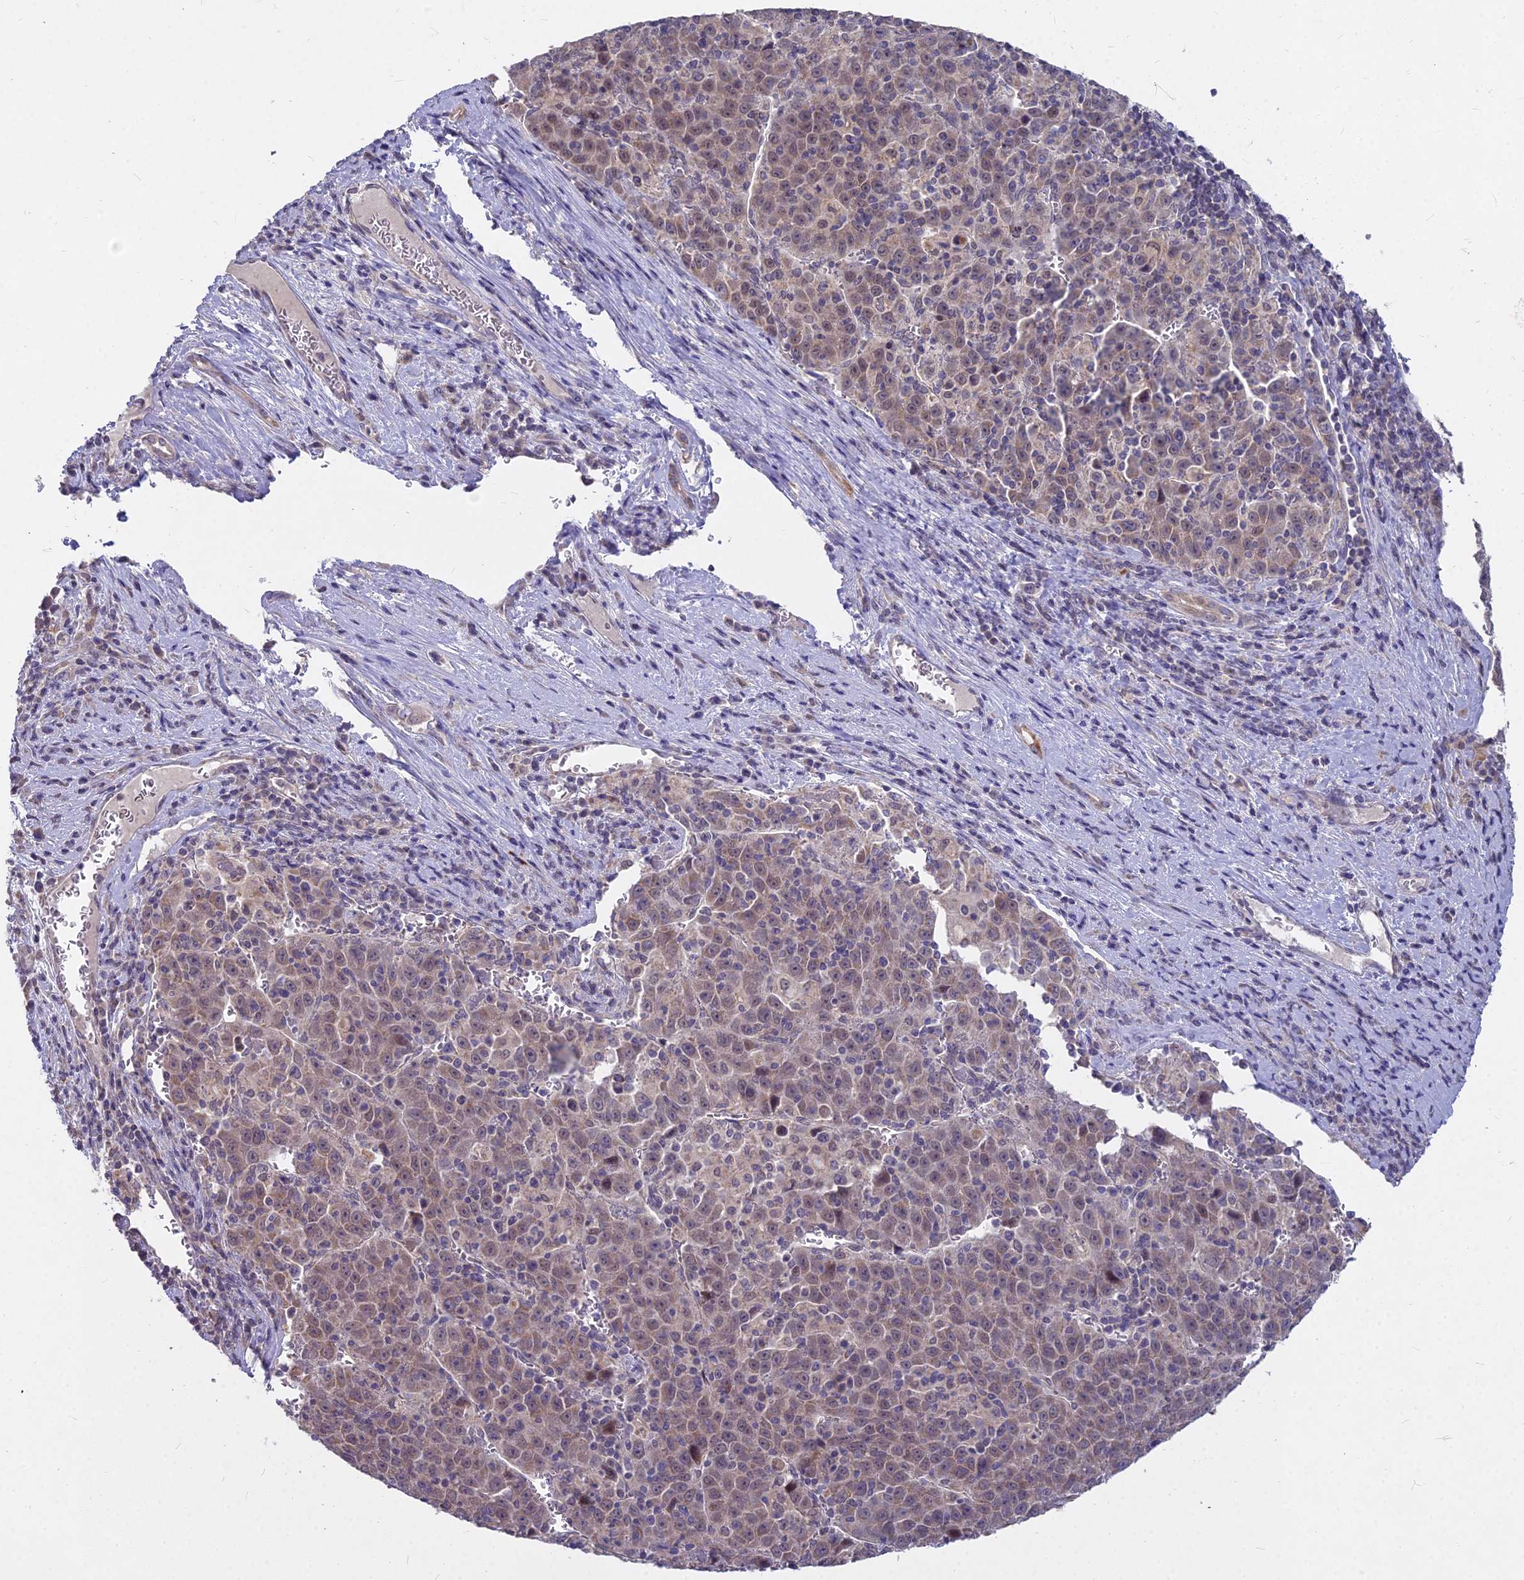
{"staining": {"intensity": "weak", "quantity": ">75%", "location": "cytoplasmic/membranous,nuclear"}, "tissue": "liver cancer", "cell_type": "Tumor cells", "image_type": "cancer", "snomed": [{"axis": "morphology", "description": "Carcinoma, Hepatocellular, NOS"}, {"axis": "topography", "description": "Liver"}], "caption": "Protein expression by immunohistochemistry displays weak cytoplasmic/membranous and nuclear positivity in about >75% of tumor cells in liver cancer (hepatocellular carcinoma). (IHC, brightfield microscopy, high magnification).", "gene": "MICU2", "patient": {"sex": "female", "age": 53}}